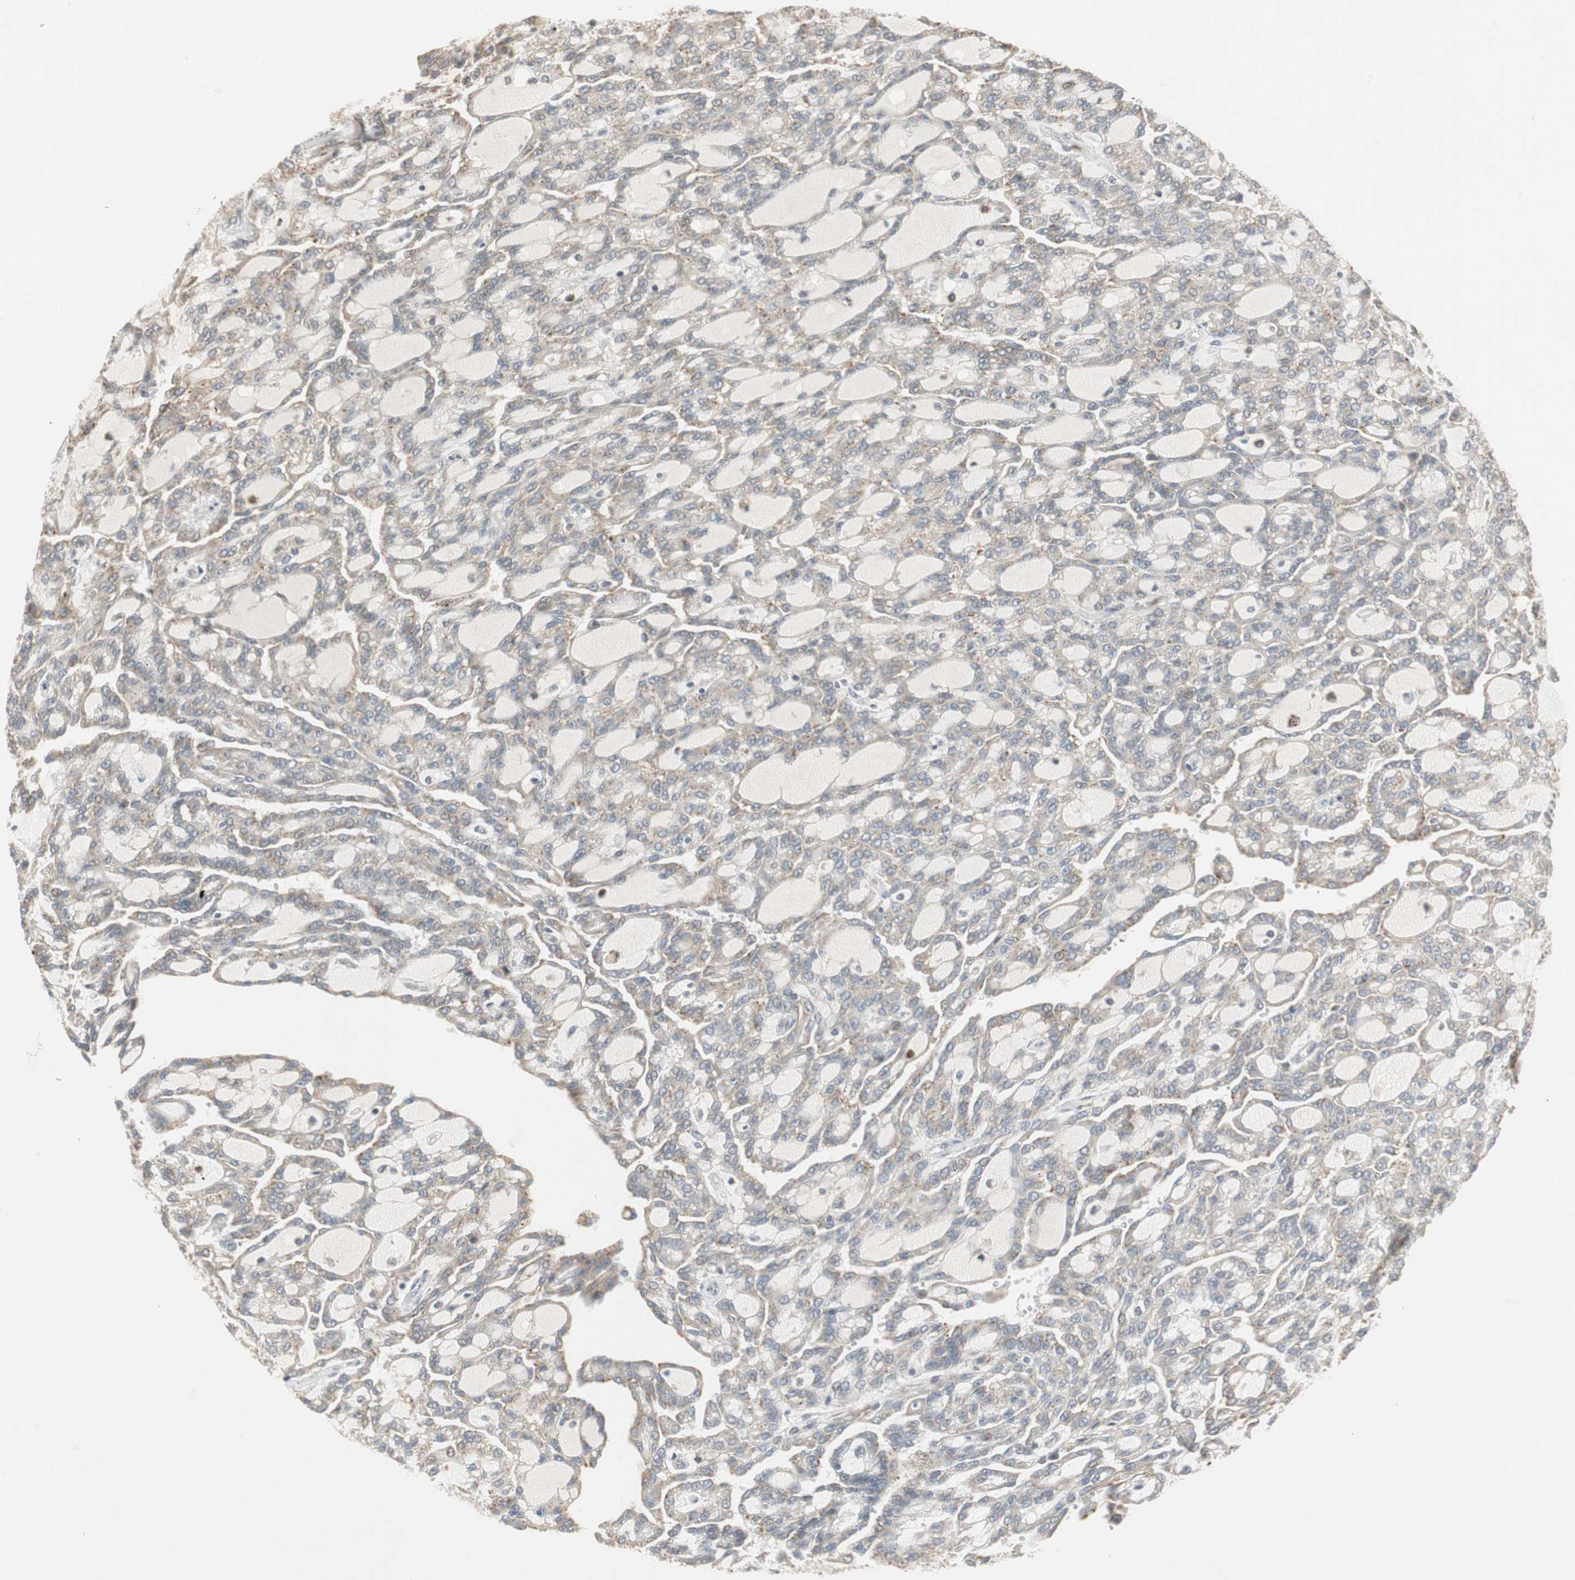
{"staining": {"intensity": "weak", "quantity": "25%-75%", "location": "cytoplasmic/membranous"}, "tissue": "renal cancer", "cell_type": "Tumor cells", "image_type": "cancer", "snomed": [{"axis": "morphology", "description": "Adenocarcinoma, NOS"}, {"axis": "topography", "description": "Kidney"}], "caption": "The immunohistochemical stain shows weak cytoplasmic/membranous positivity in tumor cells of adenocarcinoma (renal) tissue. The staining is performed using DAB brown chromogen to label protein expression. The nuclei are counter-stained blue using hematoxylin.", "gene": "SNX4", "patient": {"sex": "male", "age": 63}}